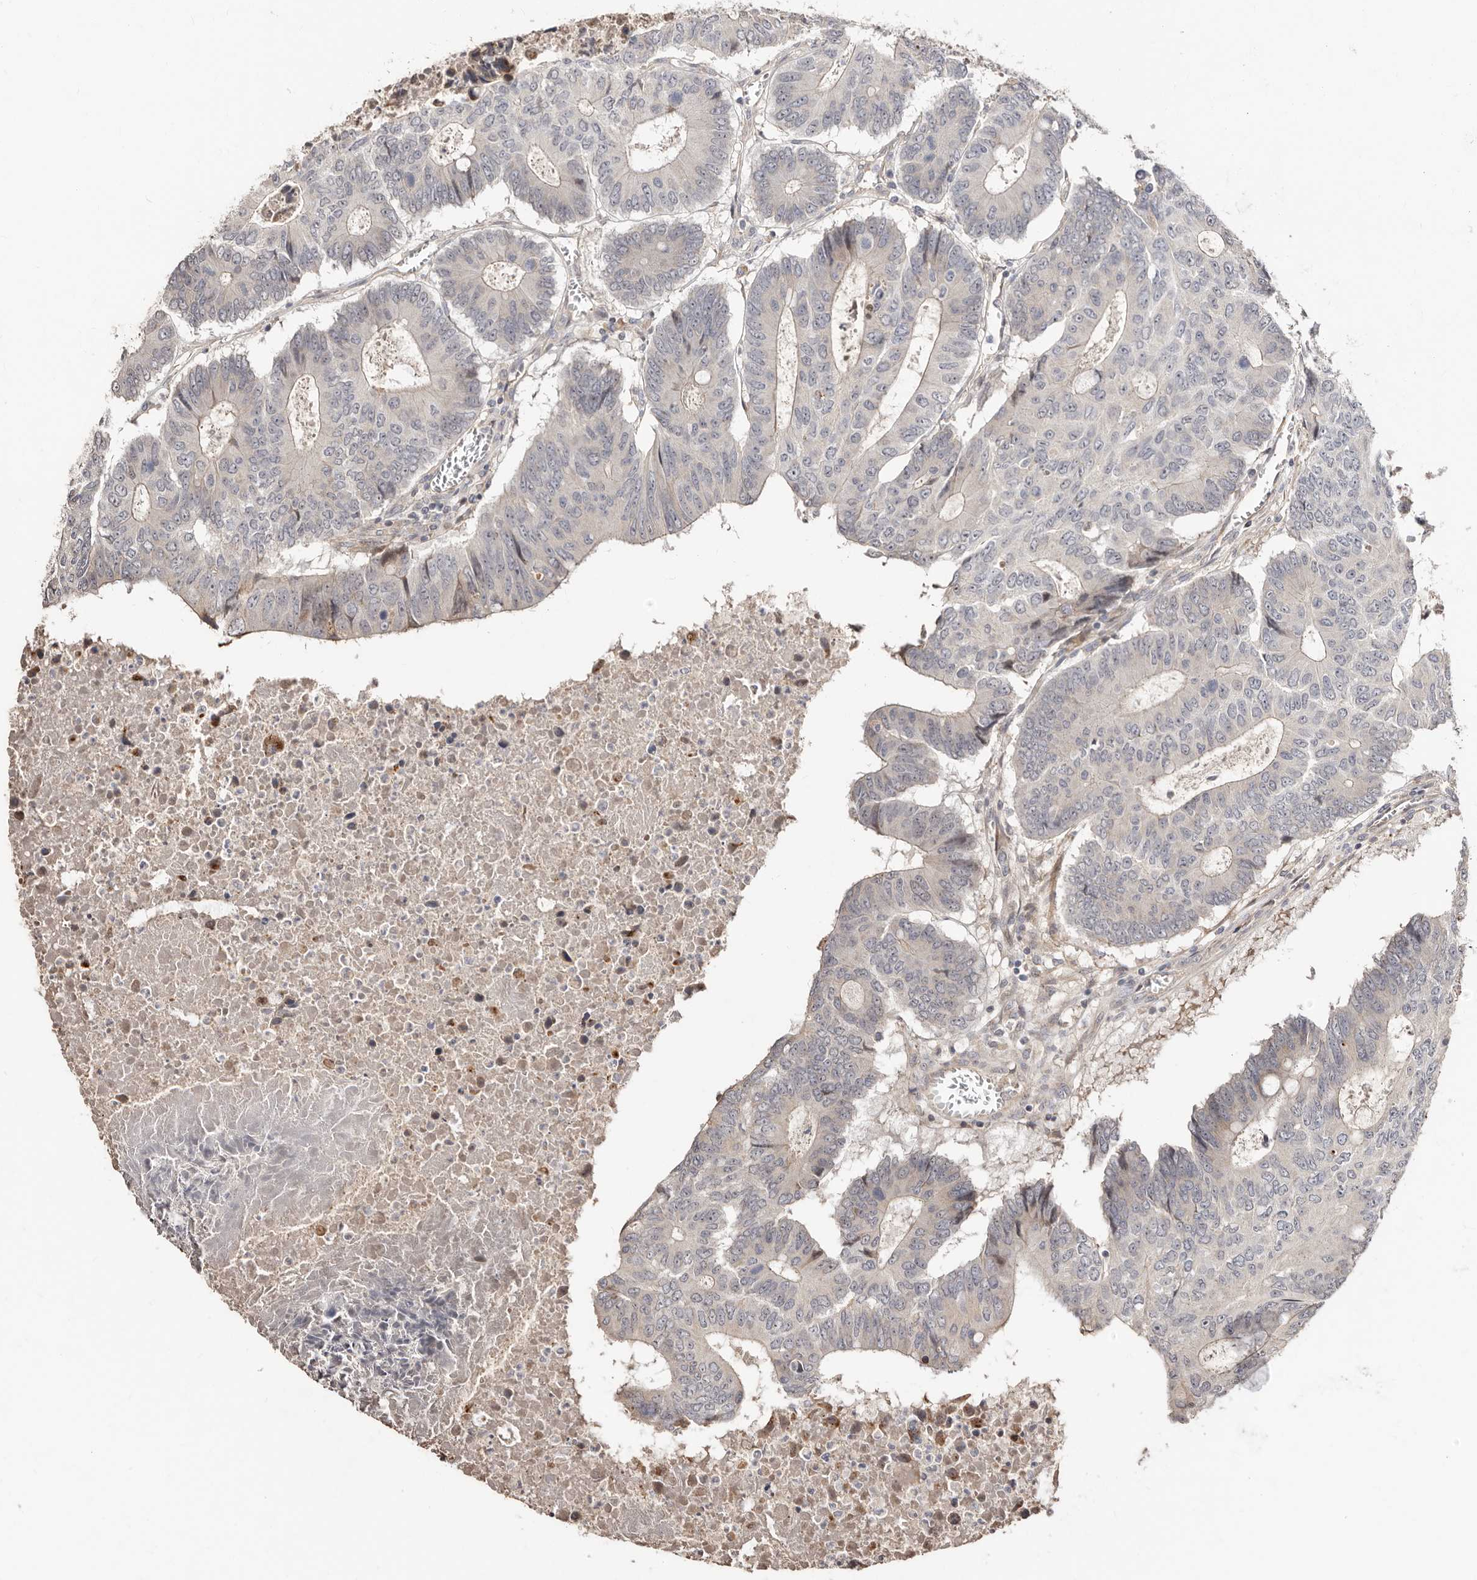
{"staining": {"intensity": "negative", "quantity": "none", "location": "none"}, "tissue": "colorectal cancer", "cell_type": "Tumor cells", "image_type": "cancer", "snomed": [{"axis": "morphology", "description": "Adenocarcinoma, NOS"}, {"axis": "topography", "description": "Colon"}], "caption": "Photomicrograph shows no protein positivity in tumor cells of colorectal cancer (adenocarcinoma) tissue. (Immunohistochemistry, brightfield microscopy, high magnification).", "gene": "APOL6", "patient": {"sex": "male", "age": 87}}